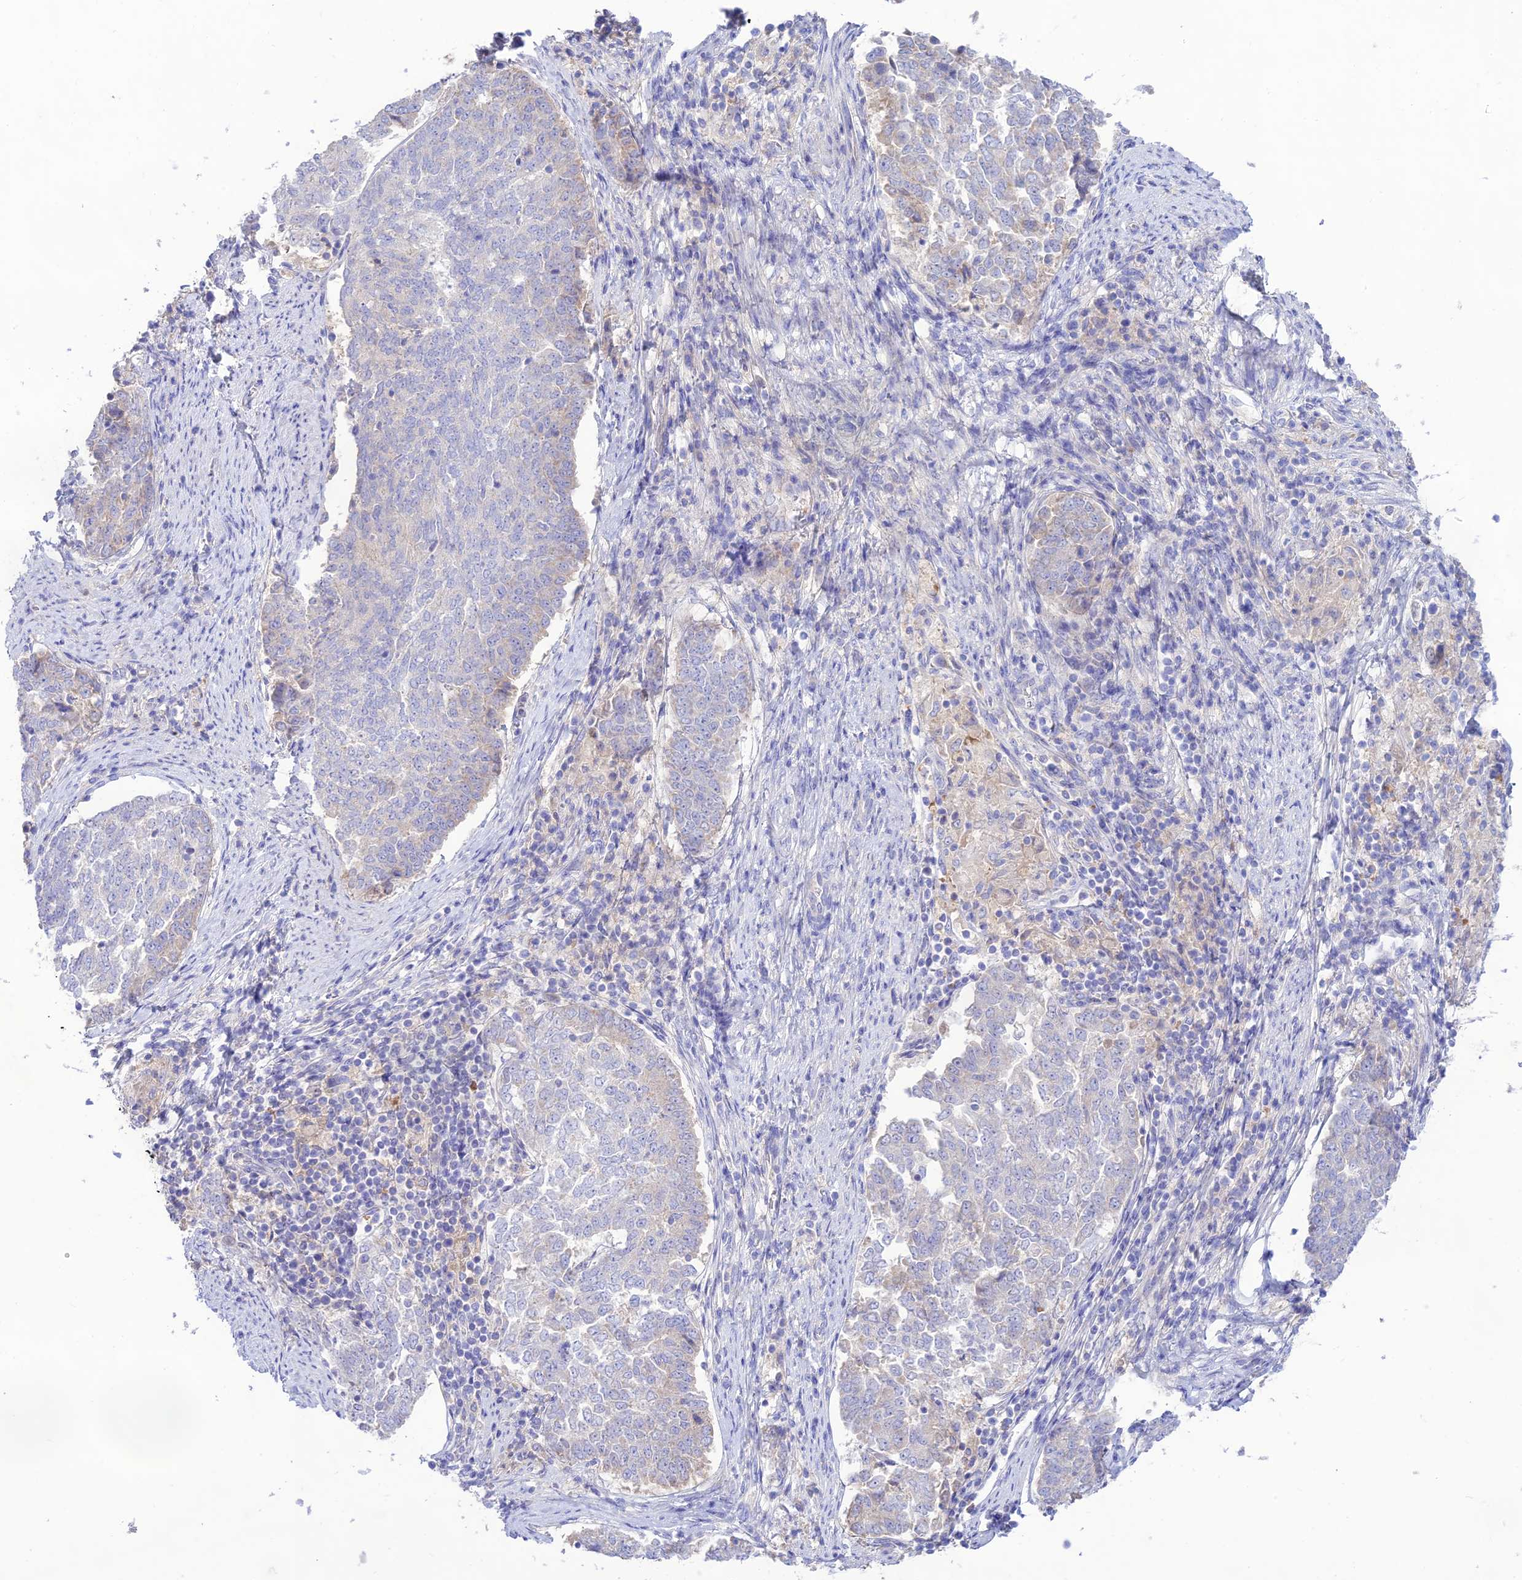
{"staining": {"intensity": "negative", "quantity": "none", "location": "none"}, "tissue": "endometrial cancer", "cell_type": "Tumor cells", "image_type": "cancer", "snomed": [{"axis": "morphology", "description": "Adenocarcinoma, NOS"}, {"axis": "topography", "description": "Endometrium"}], "caption": "Endometrial cancer stained for a protein using IHC demonstrates no expression tumor cells.", "gene": "NLRP9", "patient": {"sex": "female", "age": 80}}